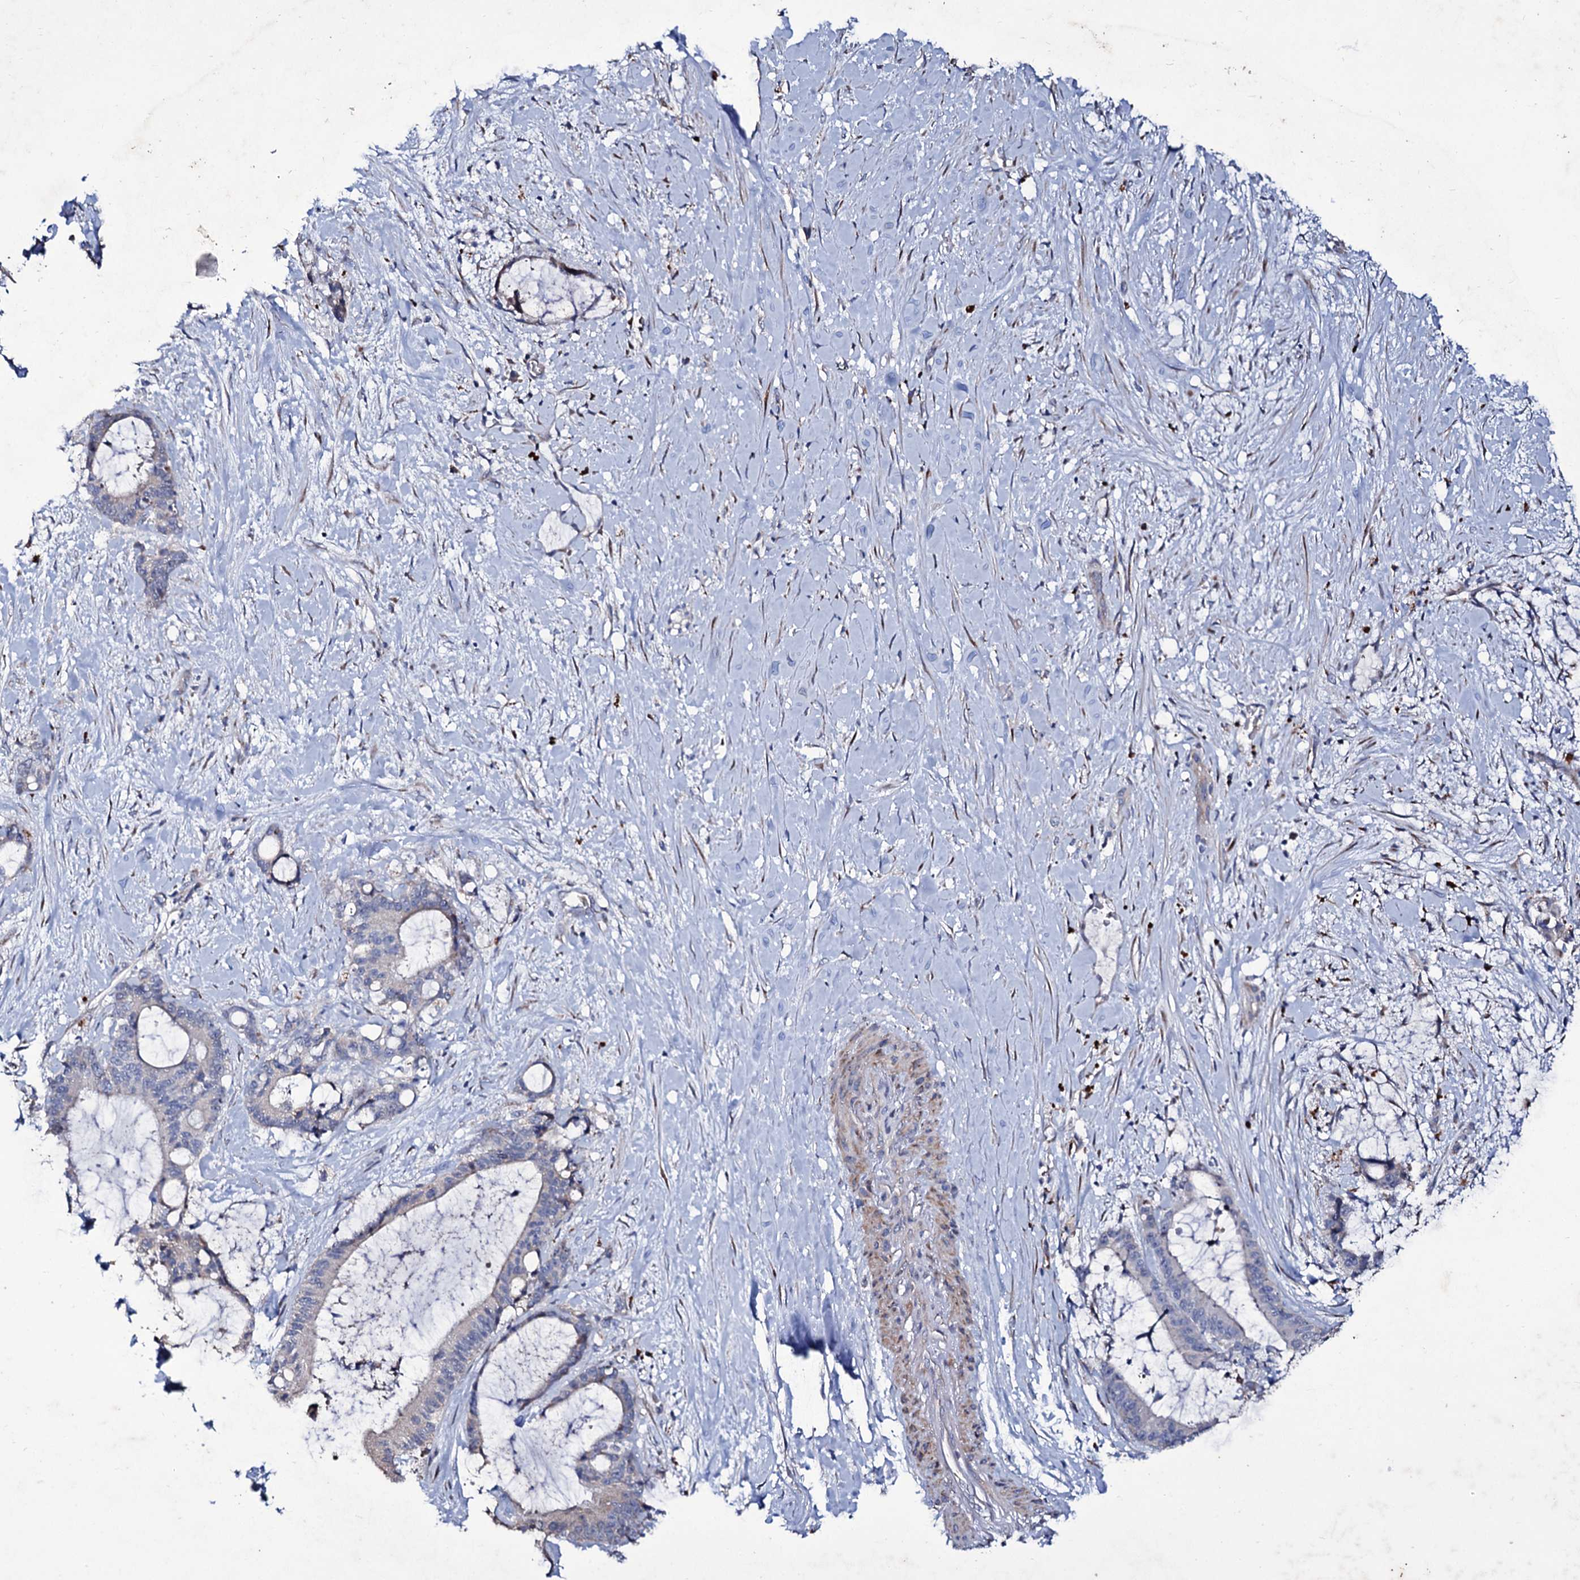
{"staining": {"intensity": "negative", "quantity": "none", "location": "none"}, "tissue": "liver cancer", "cell_type": "Tumor cells", "image_type": "cancer", "snomed": [{"axis": "morphology", "description": "Normal tissue, NOS"}, {"axis": "morphology", "description": "Cholangiocarcinoma"}, {"axis": "topography", "description": "Liver"}, {"axis": "topography", "description": "Peripheral nerve tissue"}], "caption": "Cholangiocarcinoma (liver) was stained to show a protein in brown. There is no significant expression in tumor cells.", "gene": "TUBGCP5", "patient": {"sex": "female", "age": 73}}